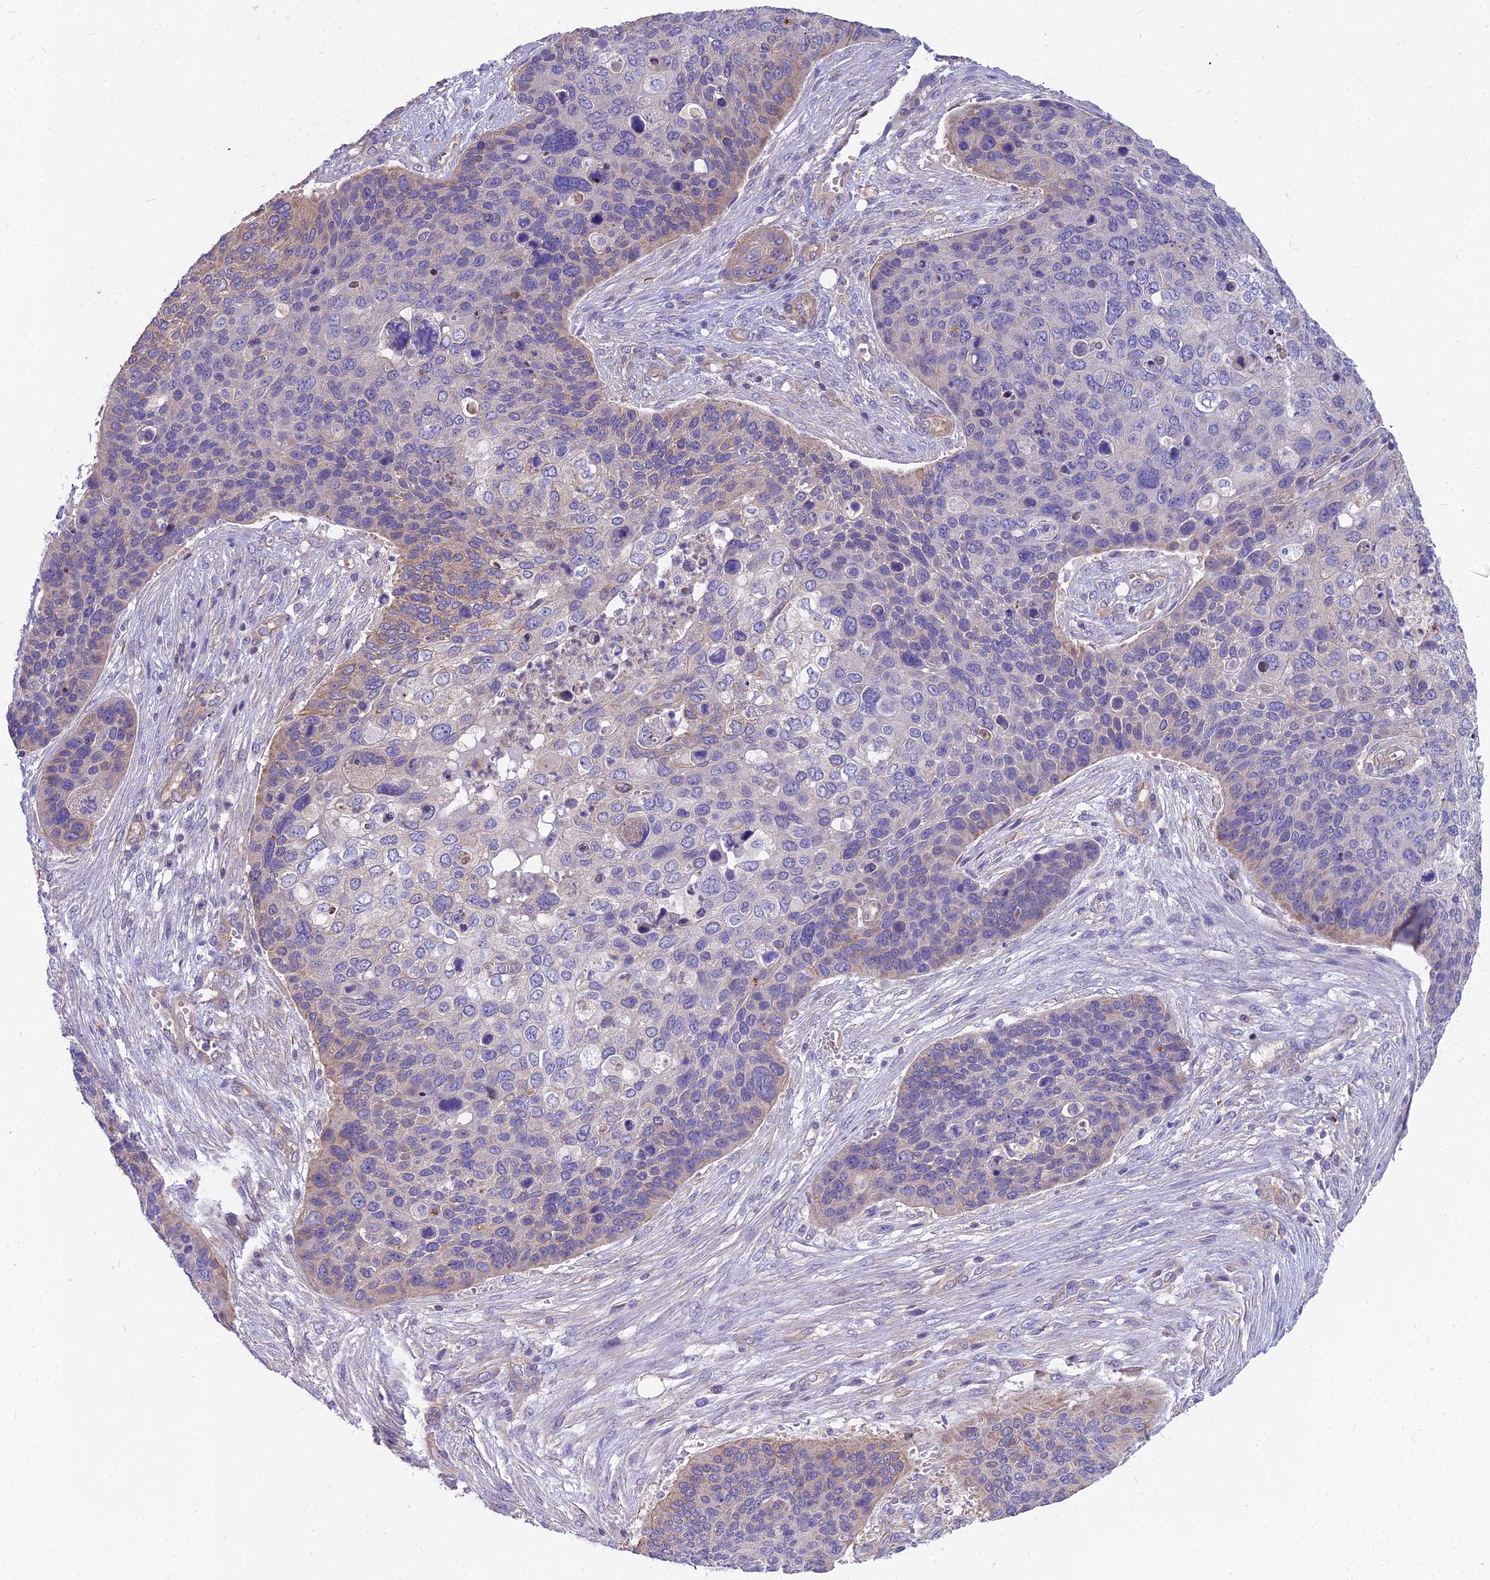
{"staining": {"intensity": "weak", "quantity": "25%-75%", "location": "cytoplasmic/membranous"}, "tissue": "skin cancer", "cell_type": "Tumor cells", "image_type": "cancer", "snomed": [{"axis": "morphology", "description": "Basal cell carcinoma"}, {"axis": "topography", "description": "Skin"}], "caption": "Tumor cells demonstrate low levels of weak cytoplasmic/membranous staining in approximately 25%-75% of cells in skin cancer.", "gene": "HLA-DOA", "patient": {"sex": "female", "age": 74}}